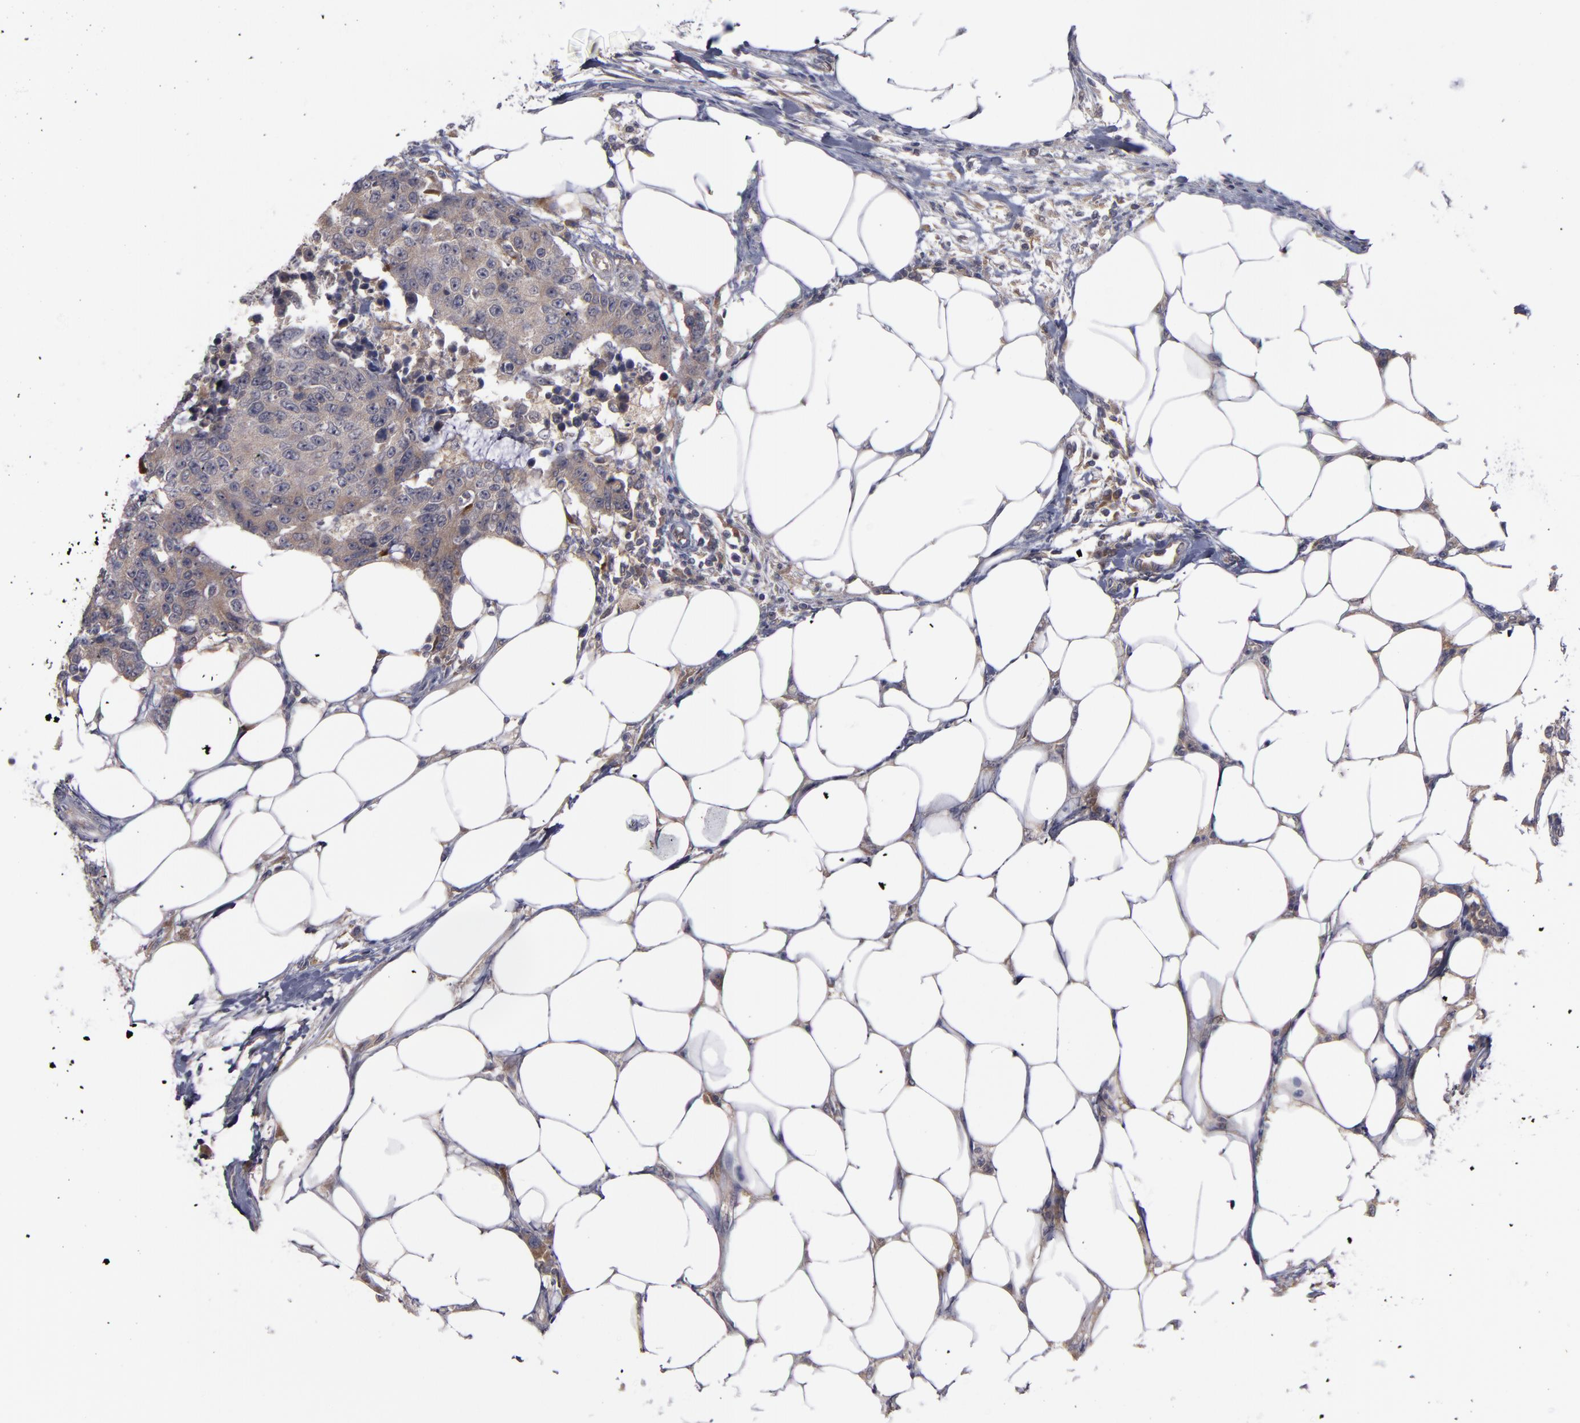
{"staining": {"intensity": "weak", "quantity": ">75%", "location": "cytoplasmic/membranous"}, "tissue": "colorectal cancer", "cell_type": "Tumor cells", "image_type": "cancer", "snomed": [{"axis": "morphology", "description": "Adenocarcinoma, NOS"}, {"axis": "topography", "description": "Colon"}], "caption": "Colorectal adenocarcinoma stained with DAB (3,3'-diaminobenzidine) immunohistochemistry (IHC) displays low levels of weak cytoplasmic/membranous expression in about >75% of tumor cells. (DAB IHC, brown staining for protein, blue staining for nuclei).", "gene": "MMP11", "patient": {"sex": "female", "age": 86}}